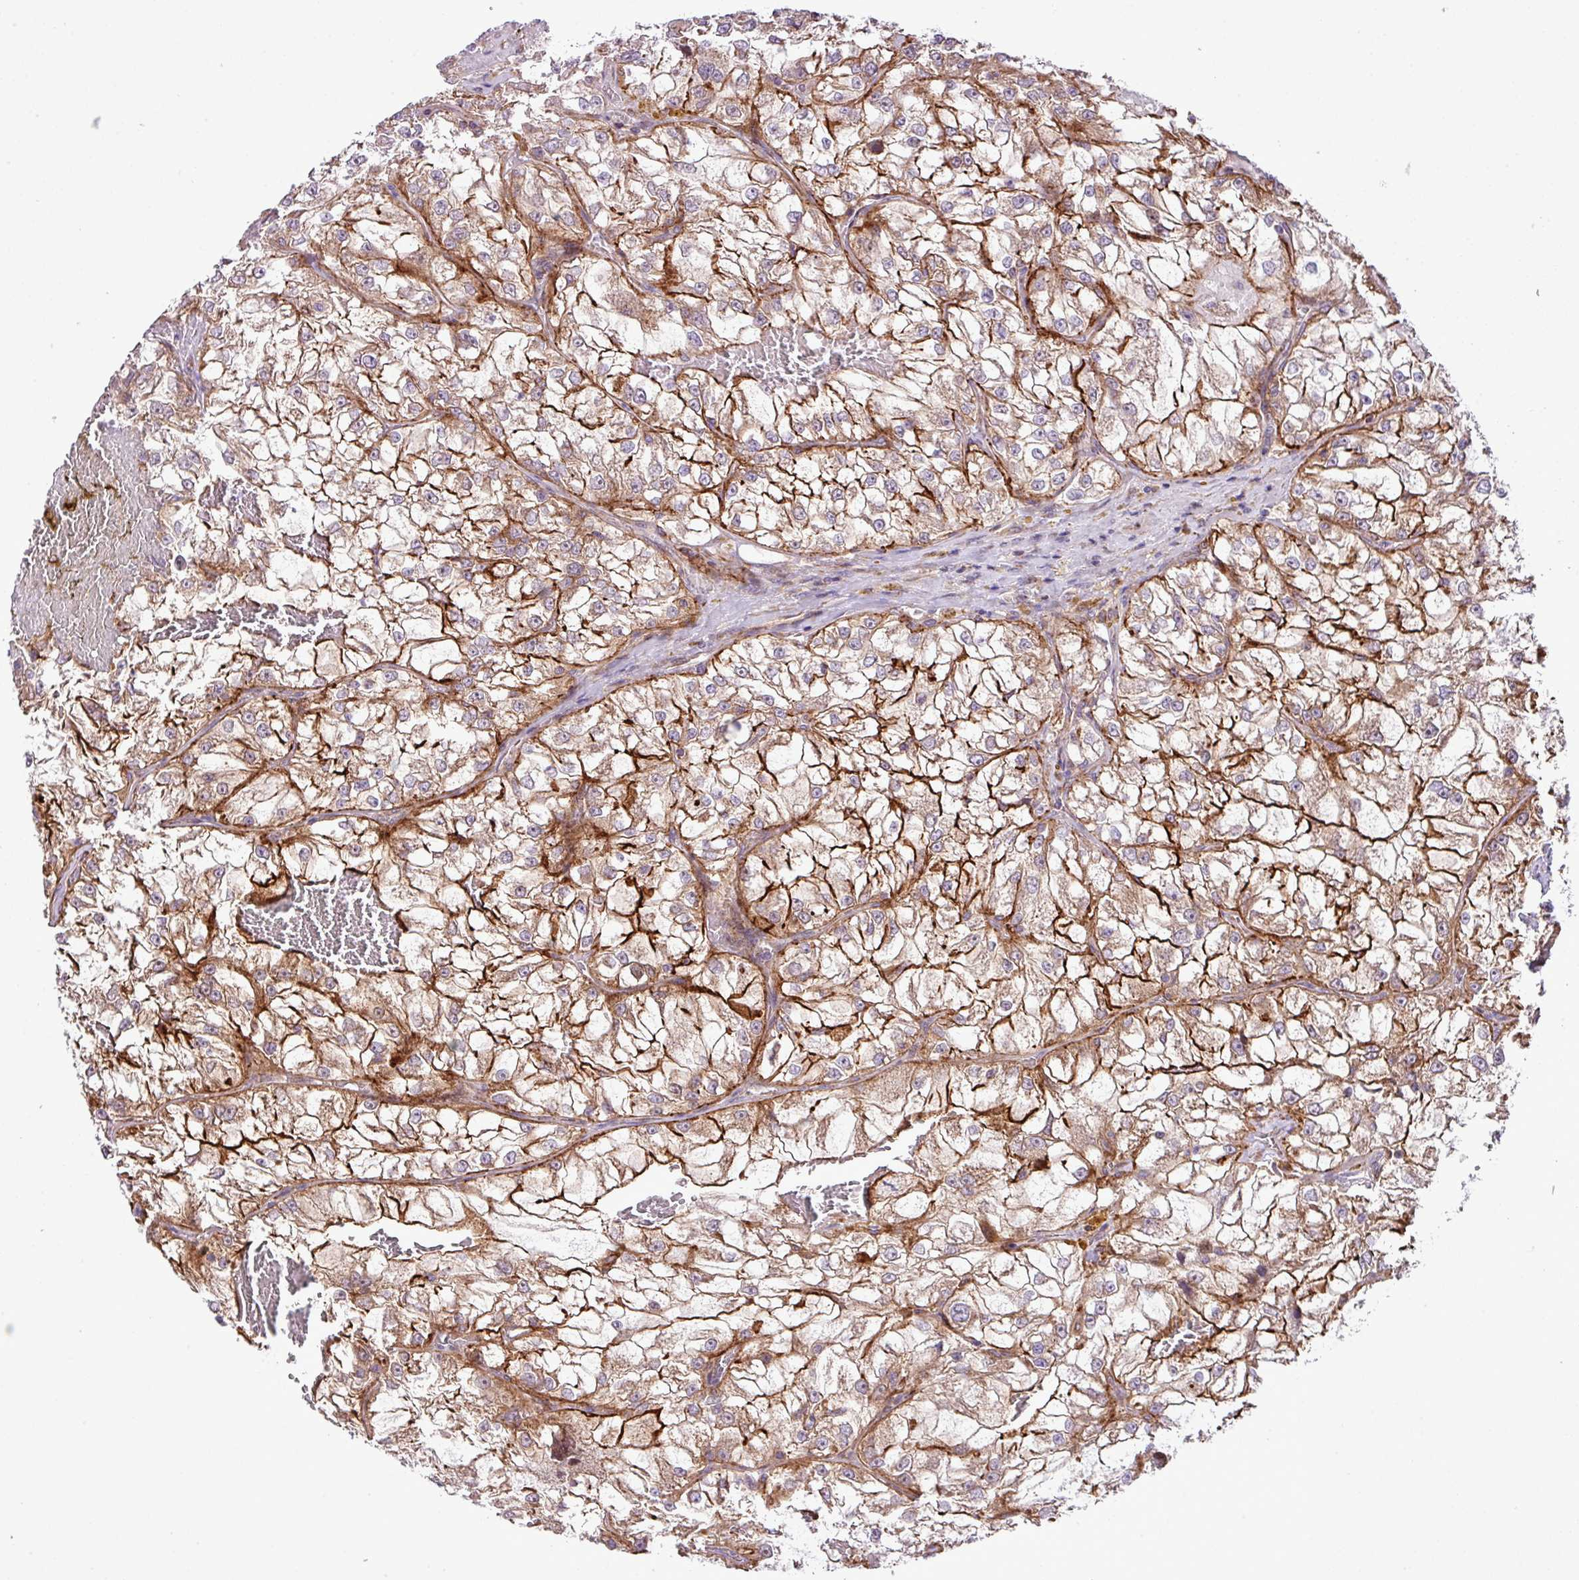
{"staining": {"intensity": "moderate", "quantity": ">75%", "location": "cytoplasmic/membranous"}, "tissue": "renal cancer", "cell_type": "Tumor cells", "image_type": "cancer", "snomed": [{"axis": "morphology", "description": "Adenocarcinoma, NOS"}, {"axis": "topography", "description": "Kidney"}], "caption": "Immunohistochemical staining of human adenocarcinoma (renal) displays medium levels of moderate cytoplasmic/membranous protein positivity in about >75% of tumor cells.", "gene": "B3GNT9", "patient": {"sex": "female", "age": 72}}